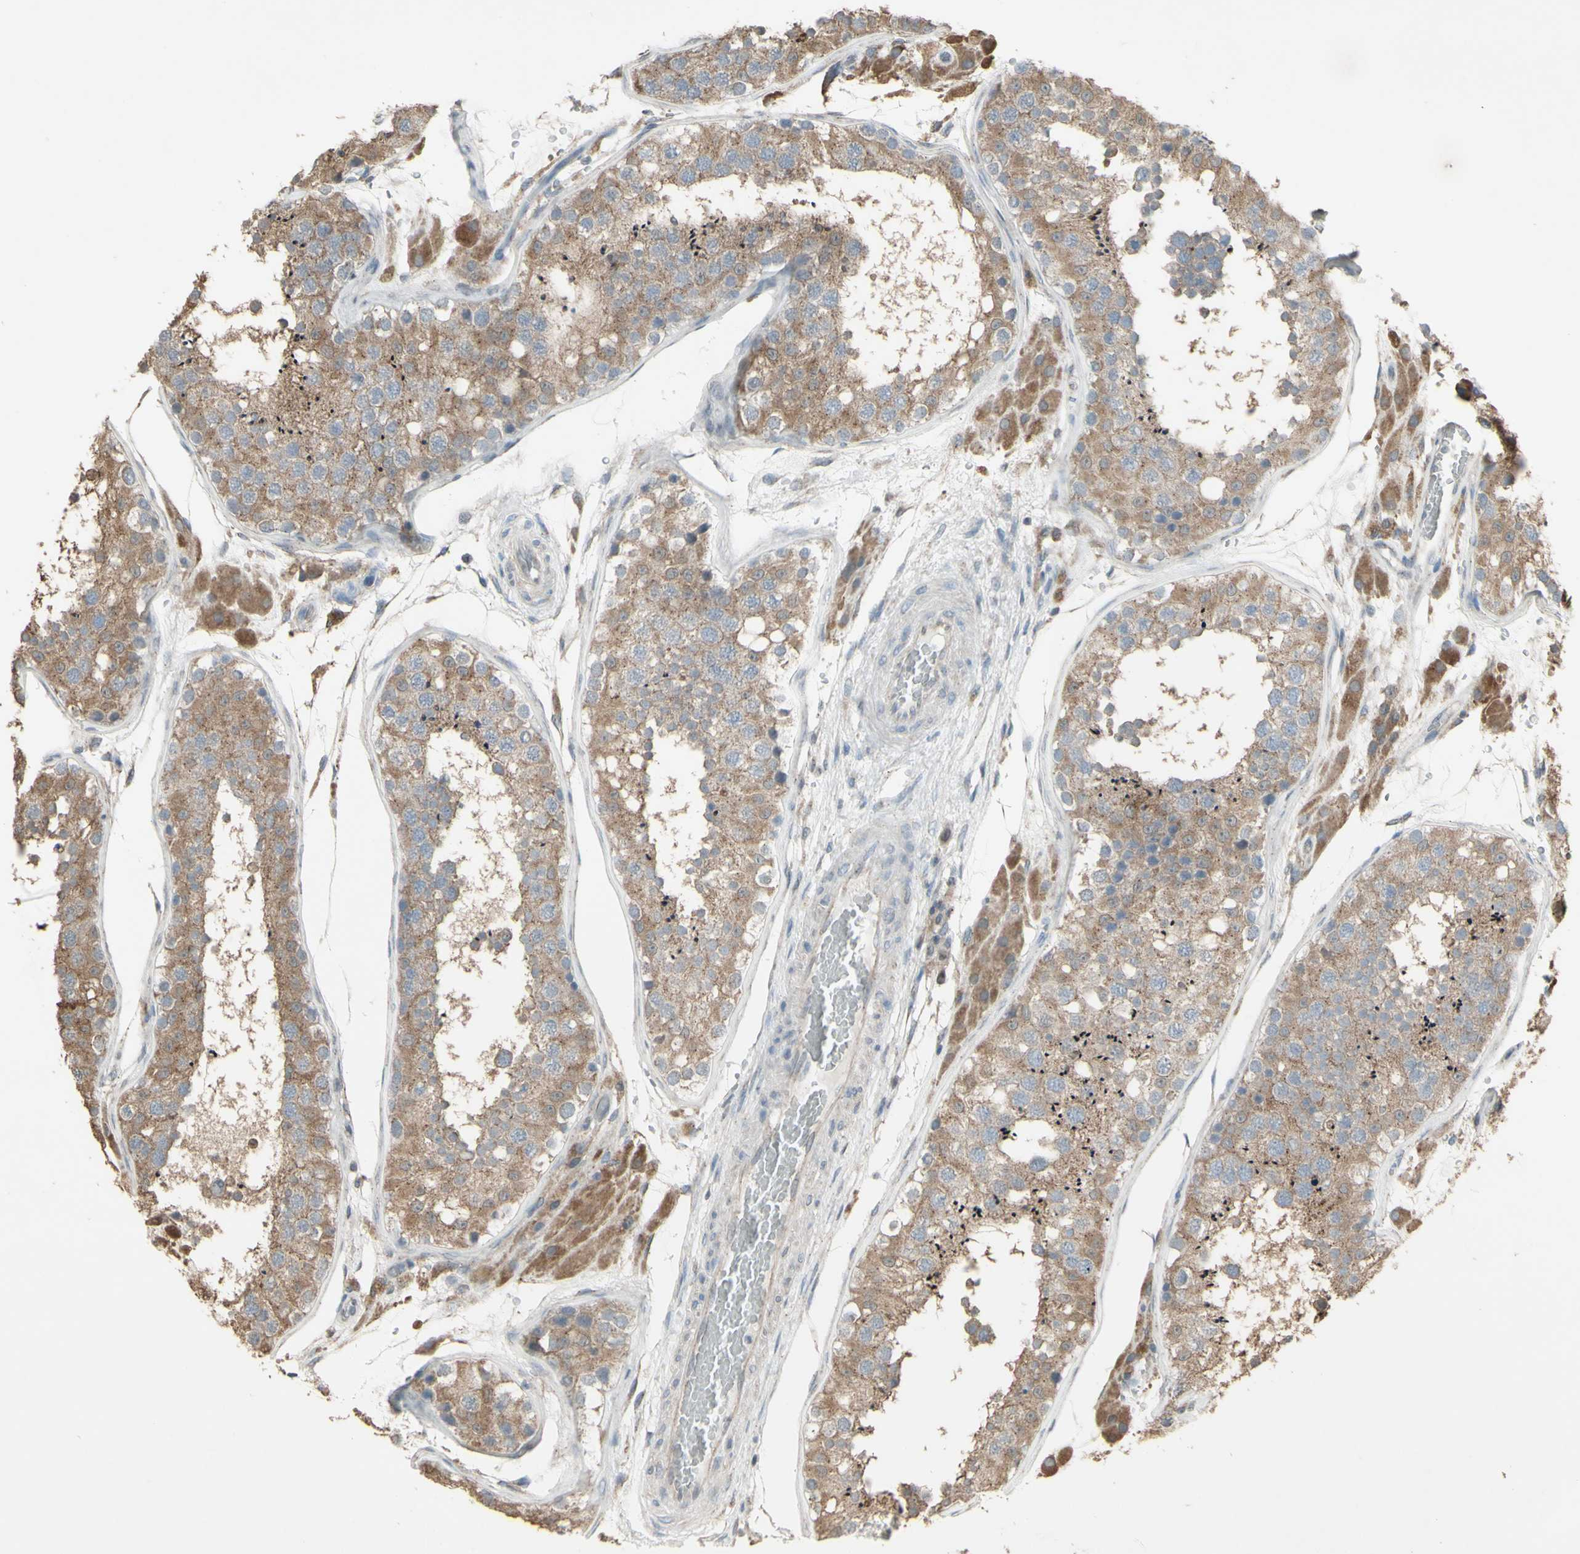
{"staining": {"intensity": "moderate", "quantity": ">75%", "location": "cytoplasmic/membranous"}, "tissue": "testis", "cell_type": "Cells in seminiferous ducts", "image_type": "normal", "snomed": [{"axis": "morphology", "description": "Normal tissue, NOS"}, {"axis": "topography", "description": "Testis"}], "caption": "Immunohistochemical staining of normal testis displays medium levels of moderate cytoplasmic/membranous staining in about >75% of cells in seminiferous ducts.", "gene": "ENSG00000285526", "patient": {"sex": "male", "age": 26}}